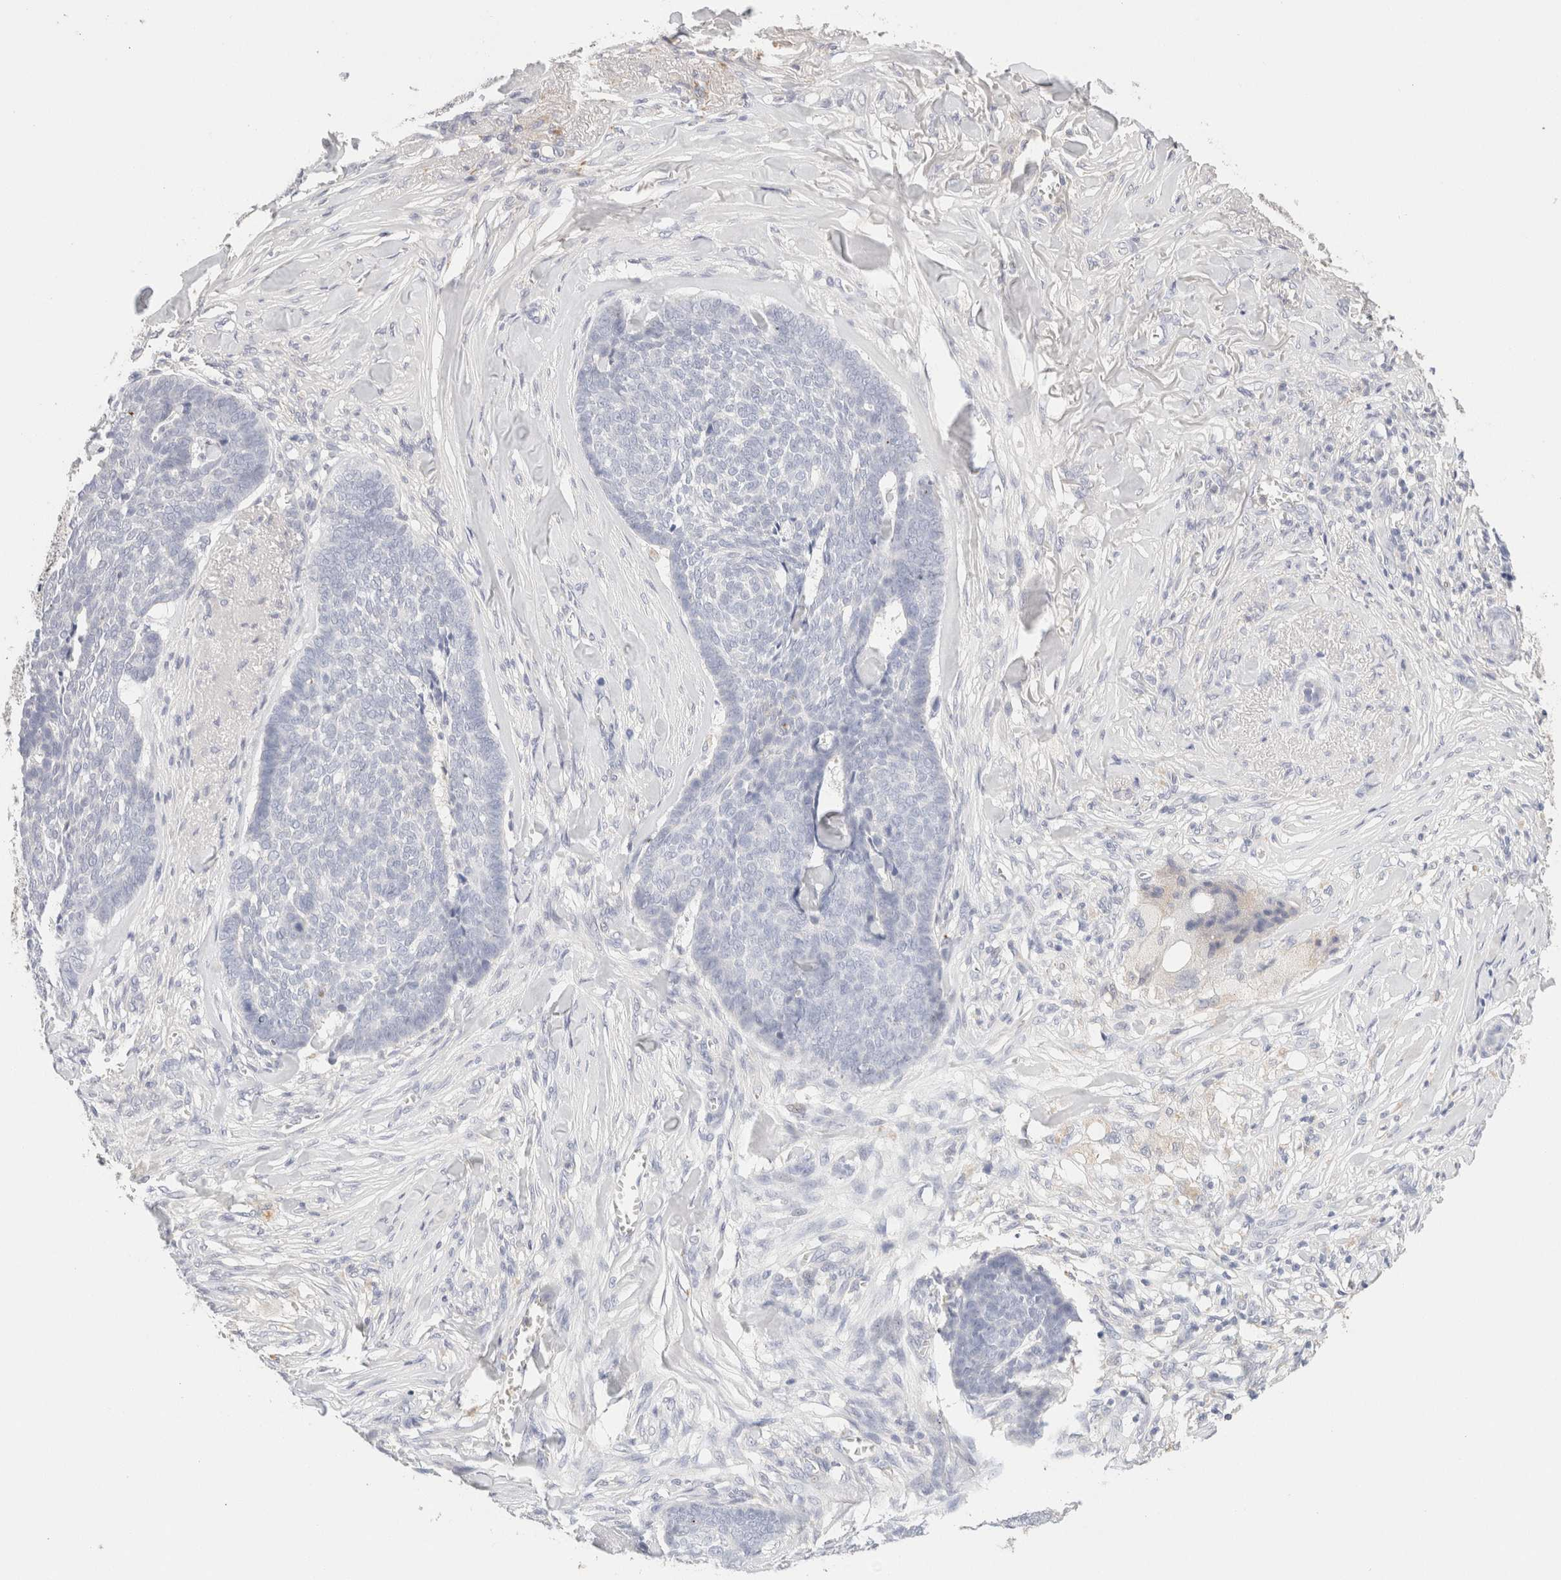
{"staining": {"intensity": "negative", "quantity": "none", "location": "none"}, "tissue": "skin cancer", "cell_type": "Tumor cells", "image_type": "cancer", "snomed": [{"axis": "morphology", "description": "Basal cell carcinoma"}, {"axis": "topography", "description": "Skin"}], "caption": "Tumor cells are negative for protein expression in human skin cancer.", "gene": "SCGB2A2", "patient": {"sex": "male", "age": 84}}